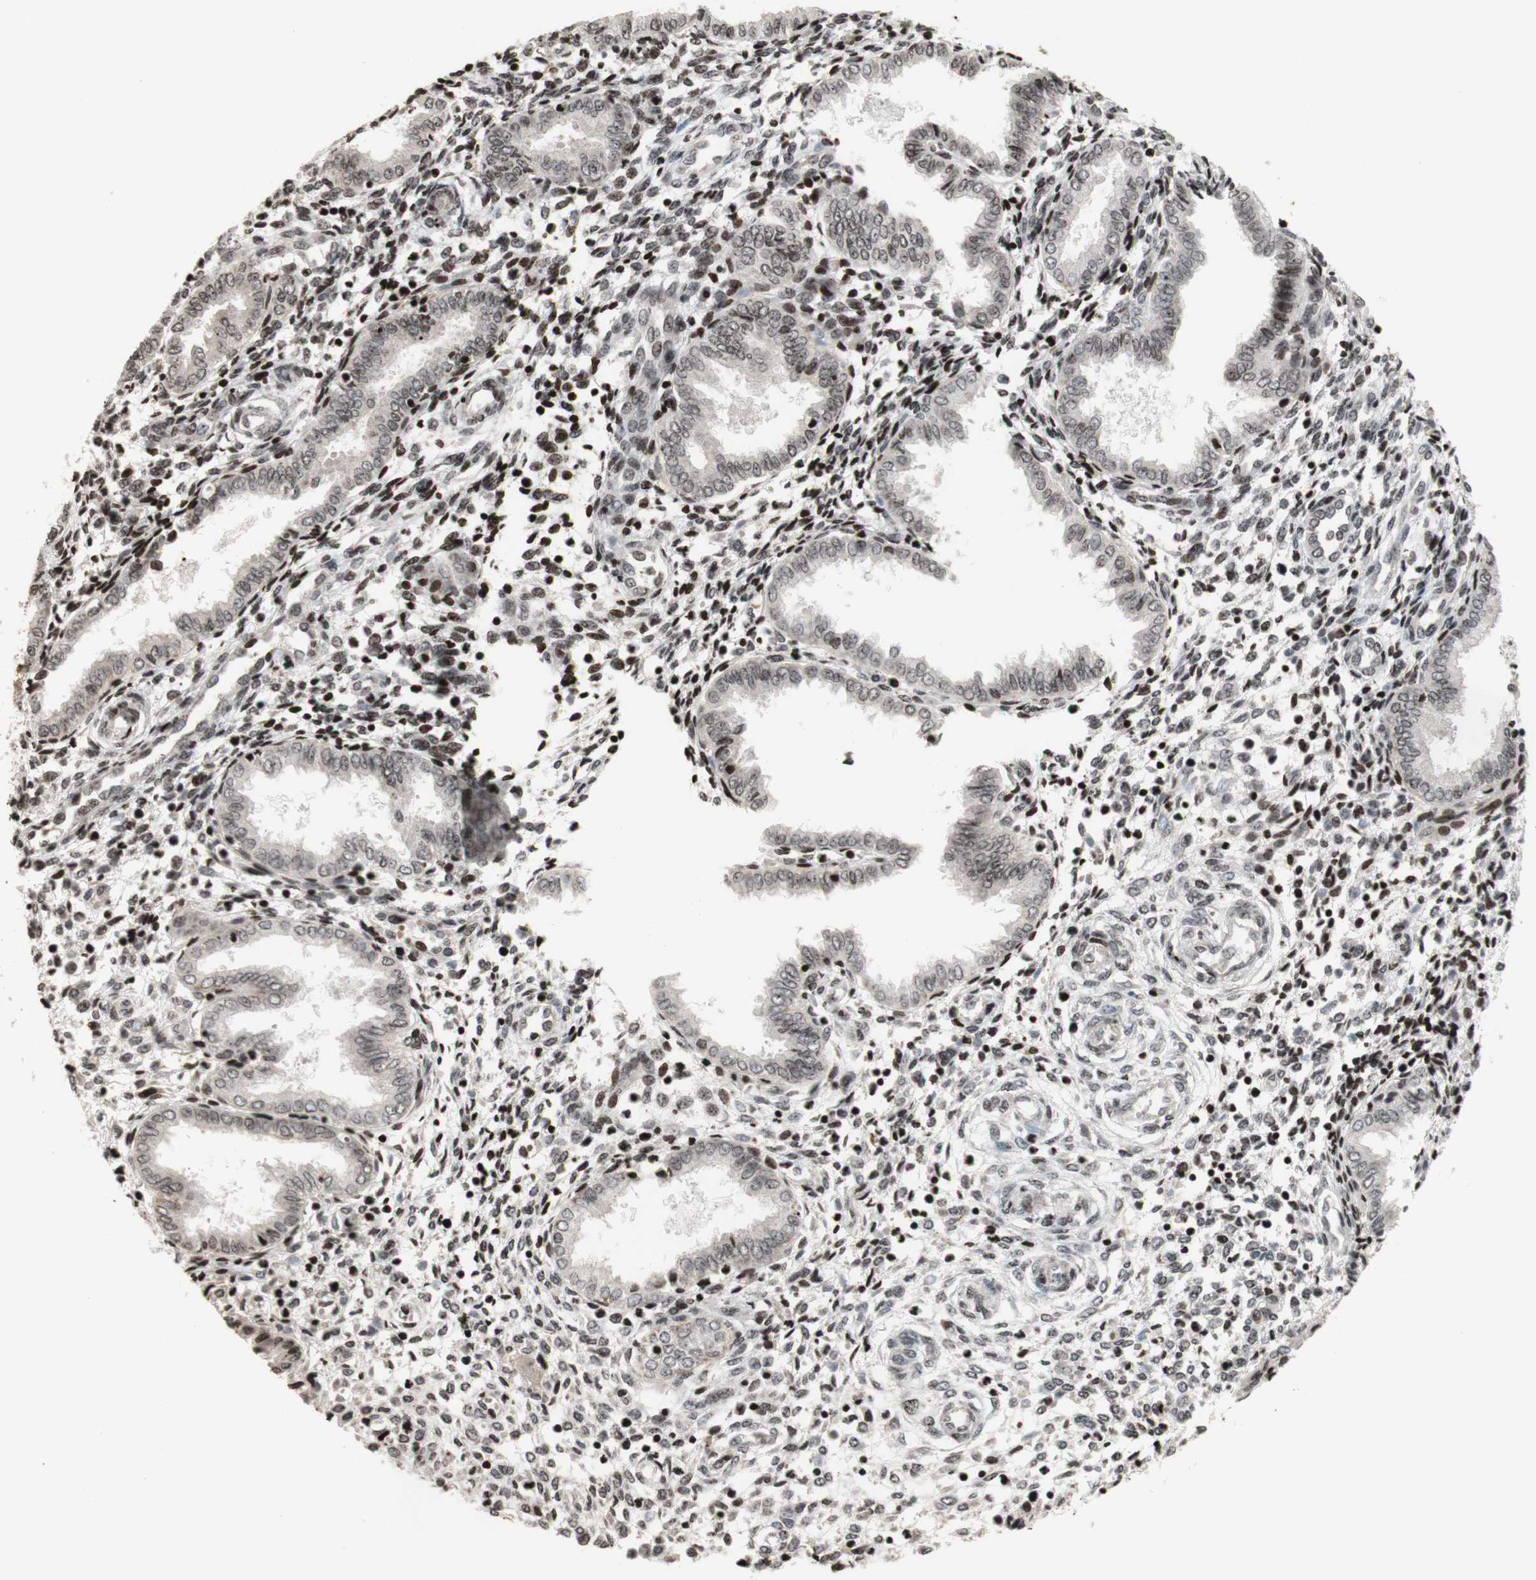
{"staining": {"intensity": "strong", "quantity": "<25%", "location": "nuclear"}, "tissue": "endometrium", "cell_type": "Cells in endometrial stroma", "image_type": "normal", "snomed": [{"axis": "morphology", "description": "Normal tissue, NOS"}, {"axis": "topography", "description": "Endometrium"}], "caption": "A histopathology image showing strong nuclear staining in about <25% of cells in endometrial stroma in normal endometrium, as visualized by brown immunohistochemical staining.", "gene": "POLA1", "patient": {"sex": "female", "age": 33}}